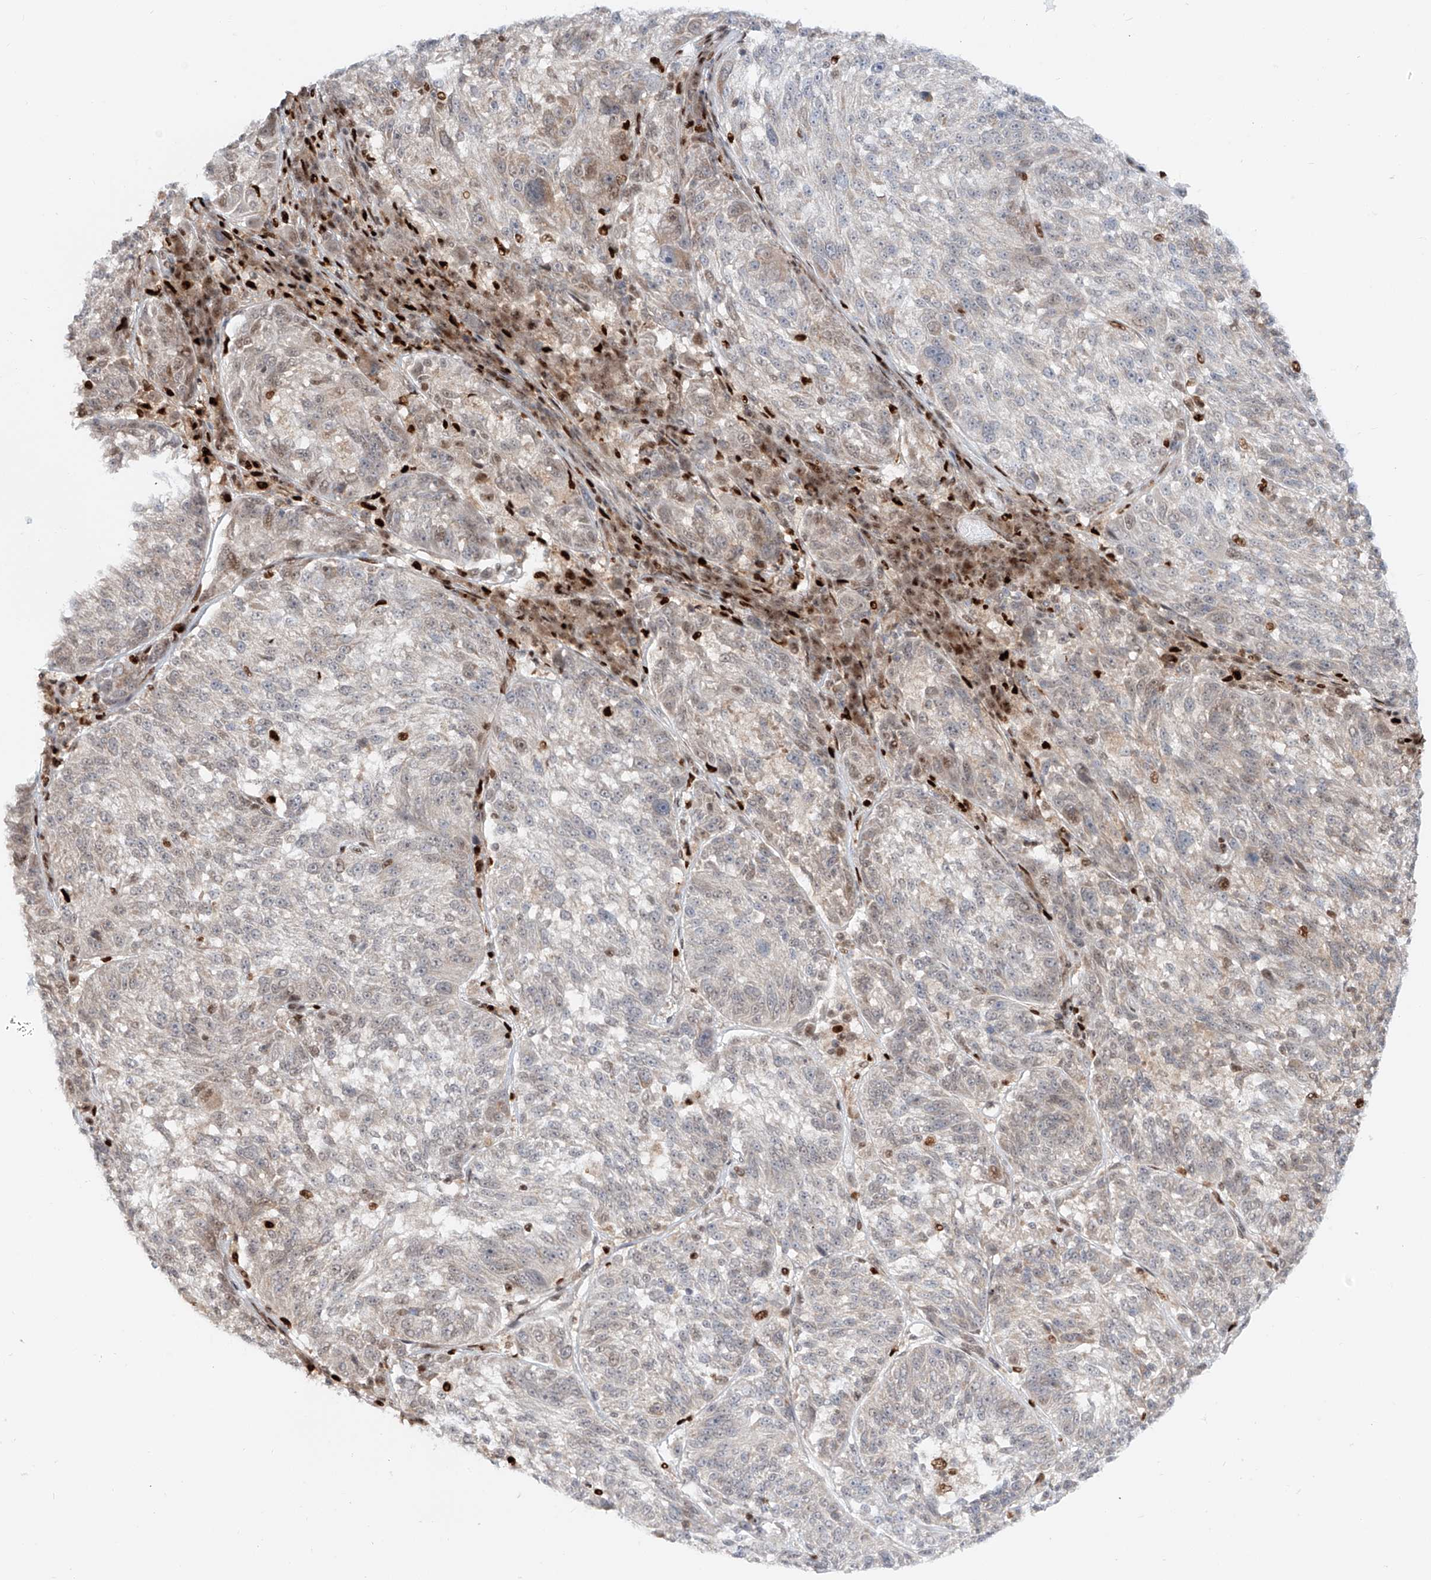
{"staining": {"intensity": "weak", "quantity": "<25%", "location": "cytoplasmic/membranous,nuclear"}, "tissue": "melanoma", "cell_type": "Tumor cells", "image_type": "cancer", "snomed": [{"axis": "morphology", "description": "Malignant melanoma, NOS"}, {"axis": "topography", "description": "Skin"}], "caption": "Melanoma was stained to show a protein in brown. There is no significant expression in tumor cells.", "gene": "DZIP1L", "patient": {"sex": "male", "age": 53}}